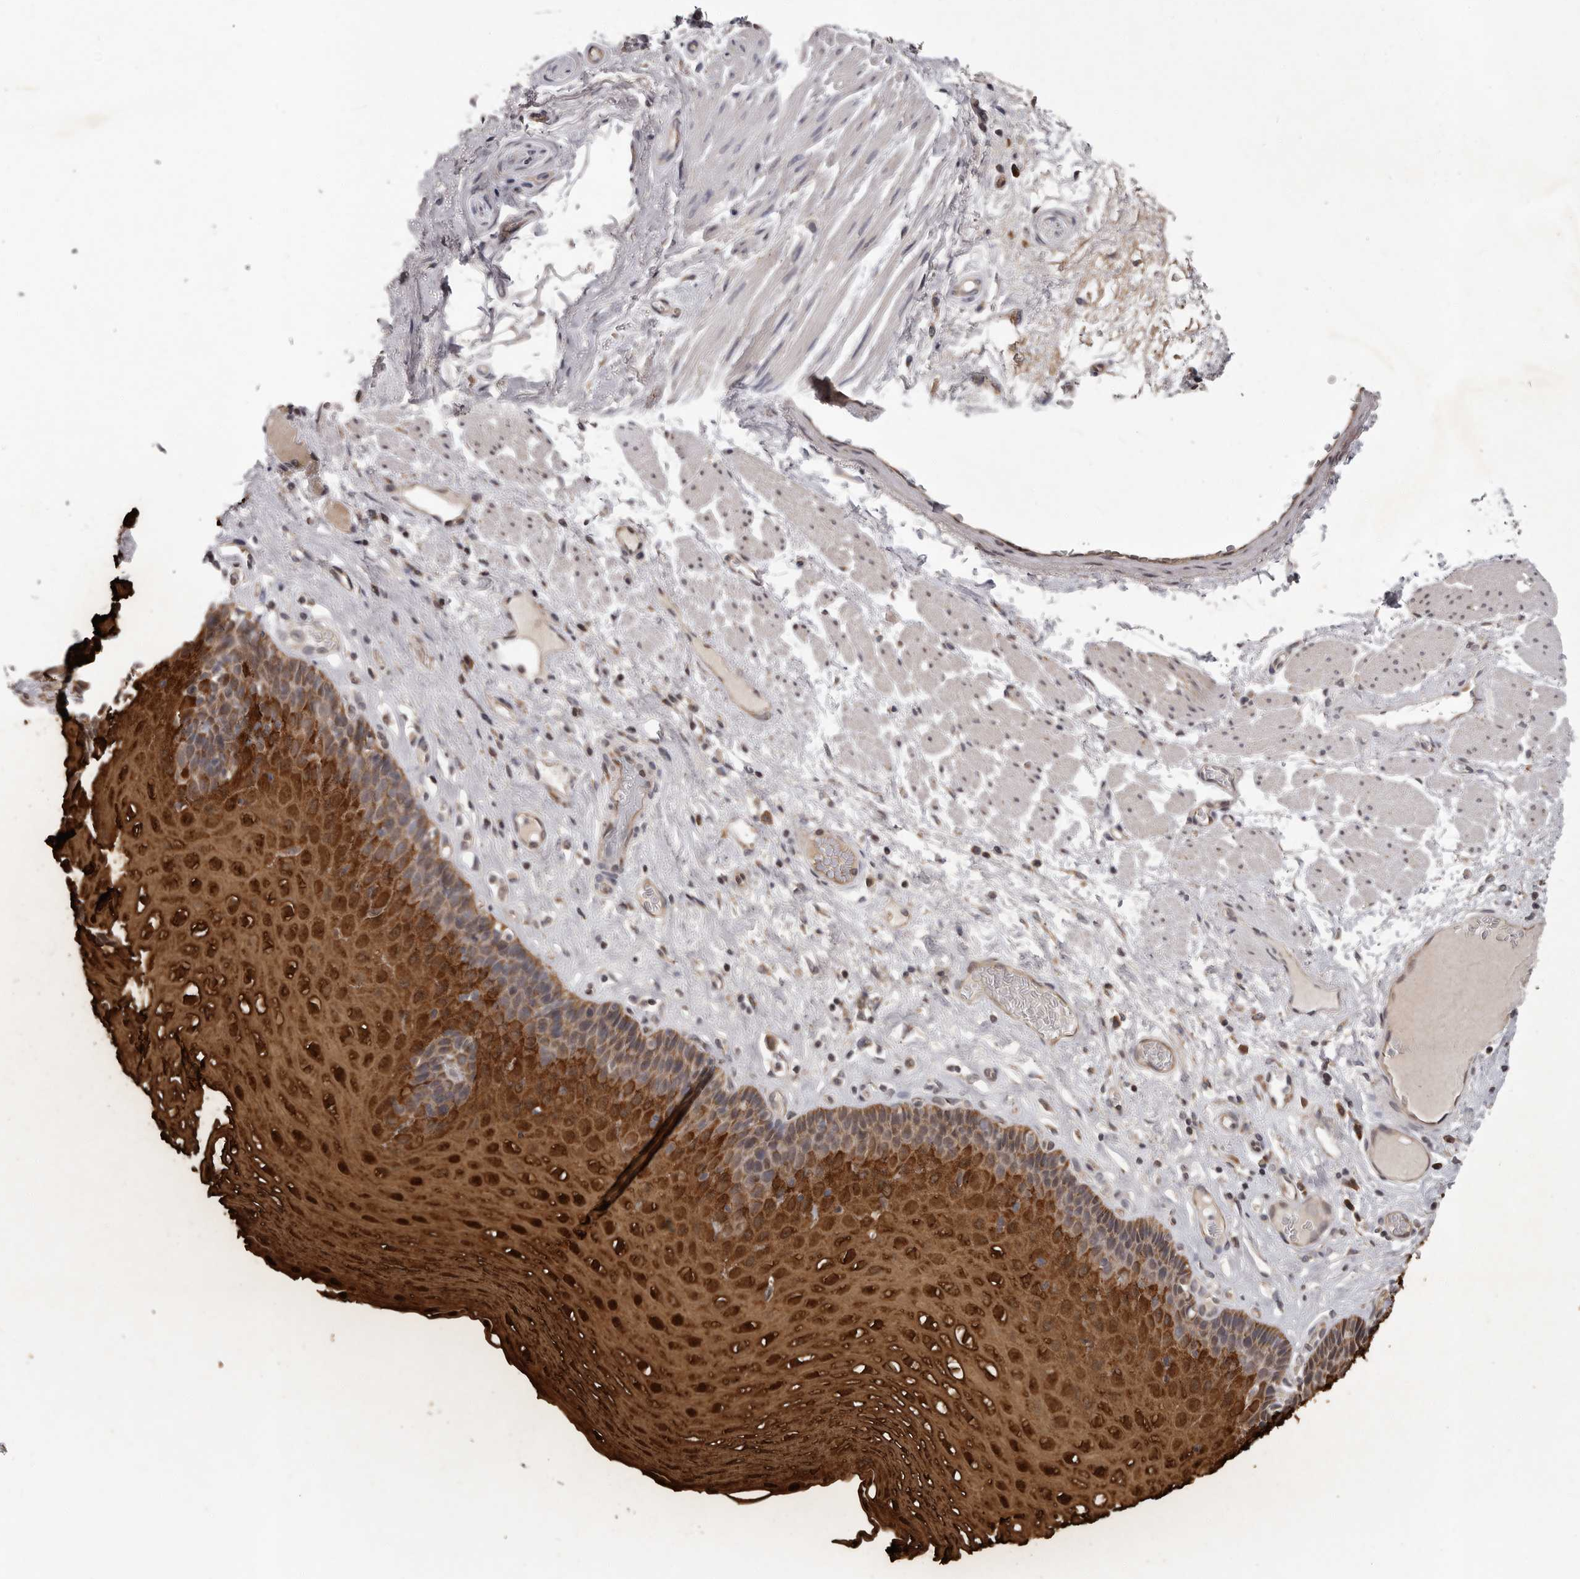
{"staining": {"intensity": "strong", "quantity": ">75%", "location": "cytoplasmic/membranous,nuclear"}, "tissue": "esophagus", "cell_type": "Squamous epithelial cells", "image_type": "normal", "snomed": [{"axis": "morphology", "description": "Normal tissue, NOS"}, {"axis": "topography", "description": "Esophagus"}], "caption": "A high-resolution image shows immunohistochemistry (IHC) staining of normal esophagus, which exhibits strong cytoplasmic/membranous,nuclear positivity in approximately >75% of squamous epithelial cells.", "gene": "MED8", "patient": {"sex": "female", "age": 66}}